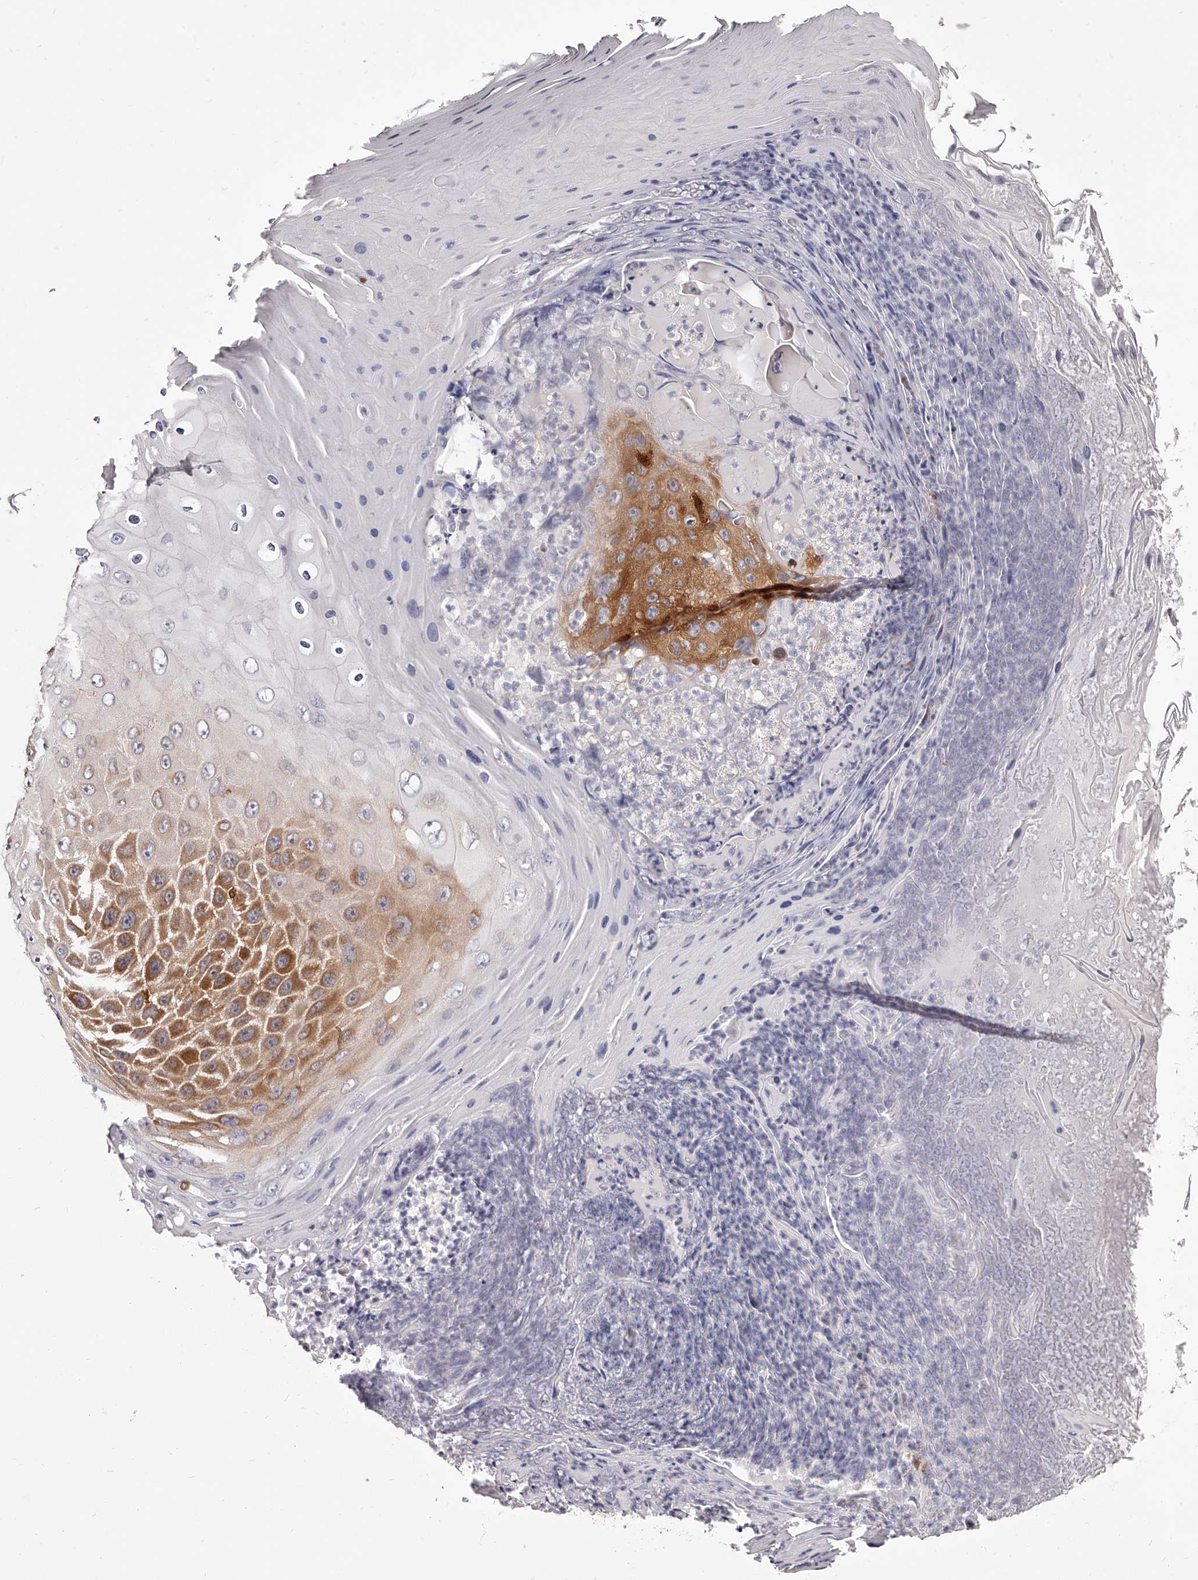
{"staining": {"intensity": "moderate", "quantity": ">75%", "location": "cytoplasmic/membranous"}, "tissue": "skin cancer", "cell_type": "Tumor cells", "image_type": "cancer", "snomed": [{"axis": "morphology", "description": "Squamous cell carcinoma, NOS"}, {"axis": "topography", "description": "Skin"}], "caption": "Immunohistochemistry (IHC) of human skin cancer (squamous cell carcinoma) reveals medium levels of moderate cytoplasmic/membranous positivity in approximately >75% of tumor cells.", "gene": "LAP3", "patient": {"sex": "female", "age": 88}}